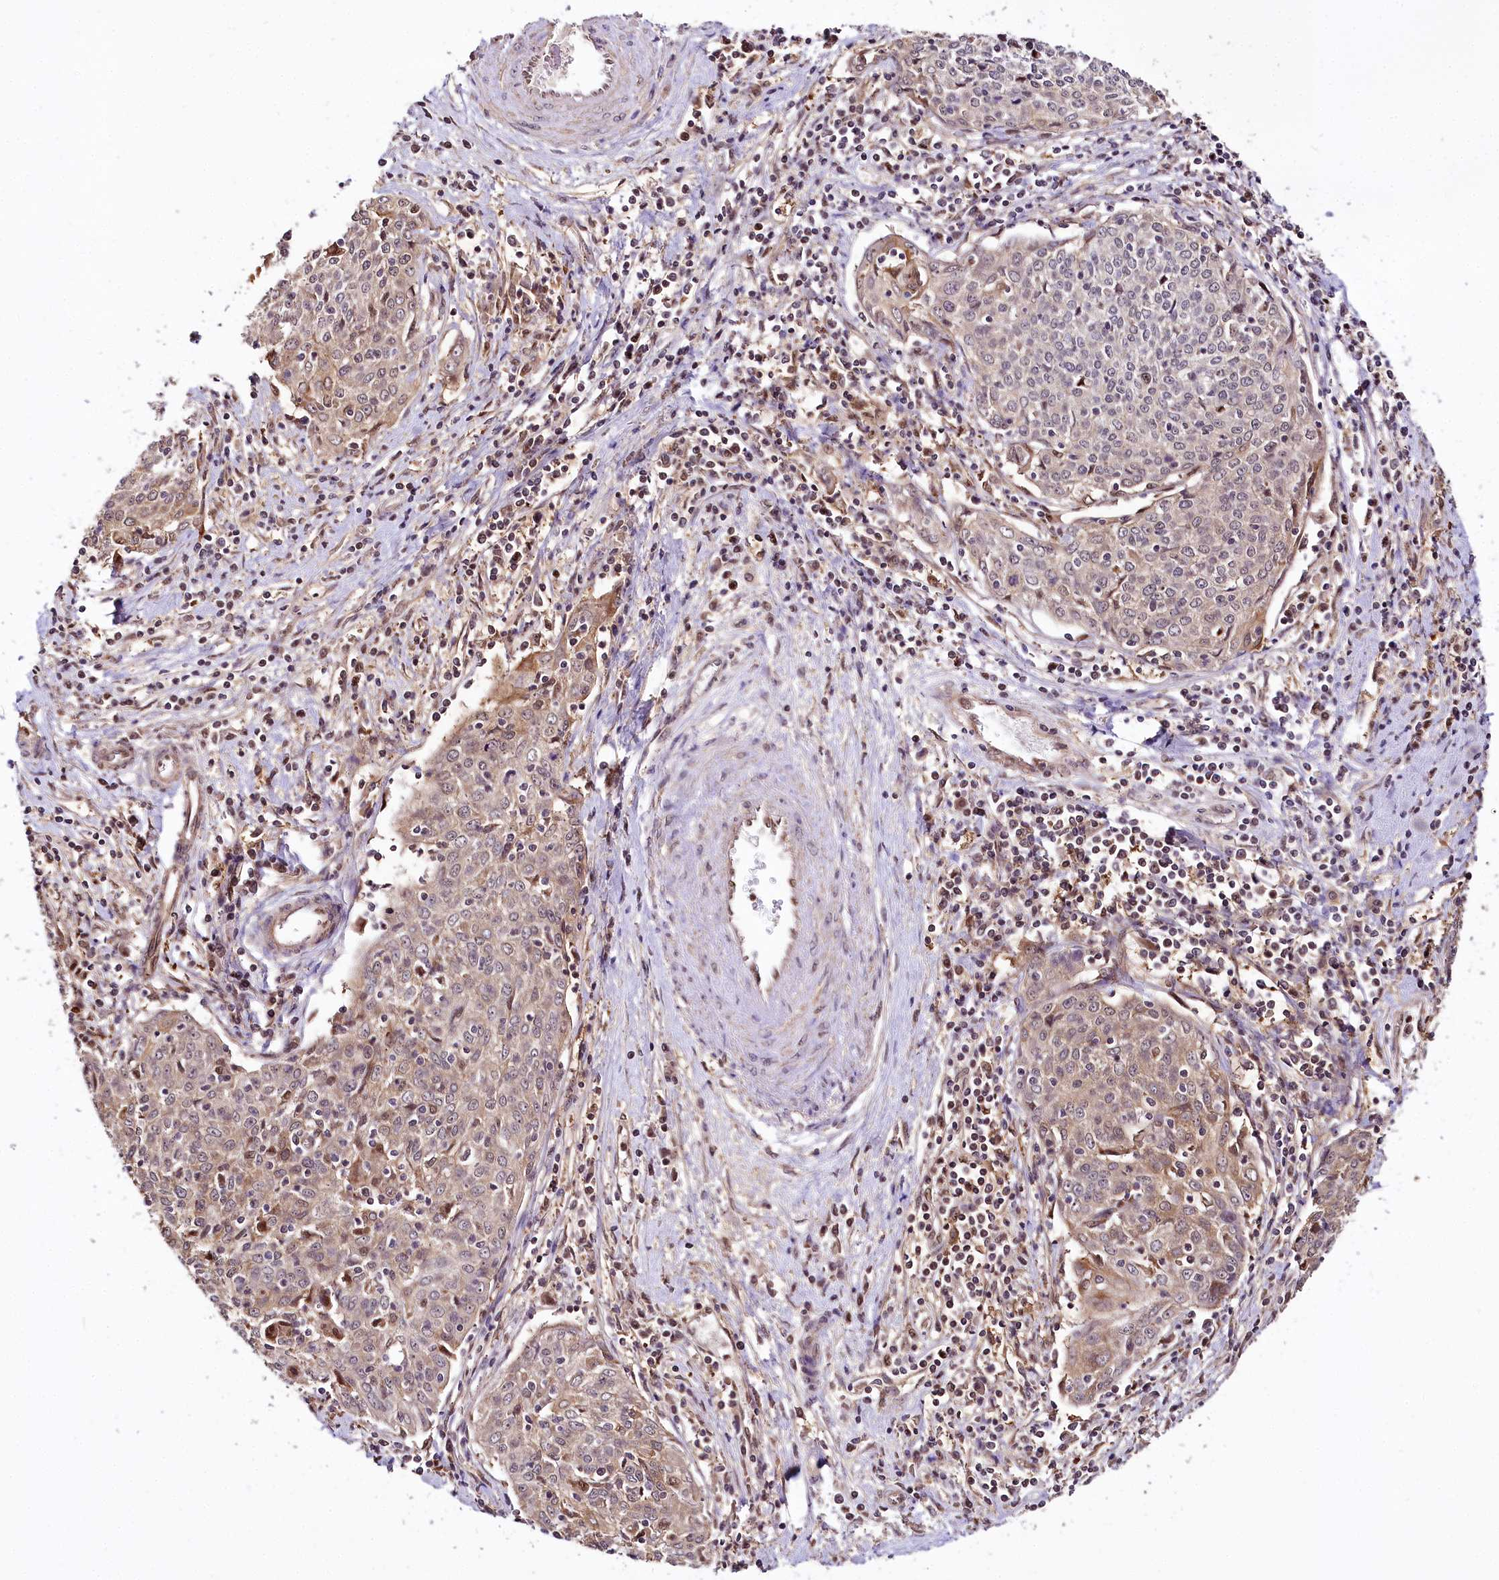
{"staining": {"intensity": "weak", "quantity": ">75%", "location": "cytoplasmic/membranous"}, "tissue": "cervical cancer", "cell_type": "Tumor cells", "image_type": "cancer", "snomed": [{"axis": "morphology", "description": "Squamous cell carcinoma, NOS"}, {"axis": "topography", "description": "Cervix"}], "caption": "Protein expression analysis of cervical cancer reveals weak cytoplasmic/membranous staining in about >75% of tumor cells. (IHC, brightfield microscopy, high magnification).", "gene": "GNL3L", "patient": {"sex": "female", "age": 48}}